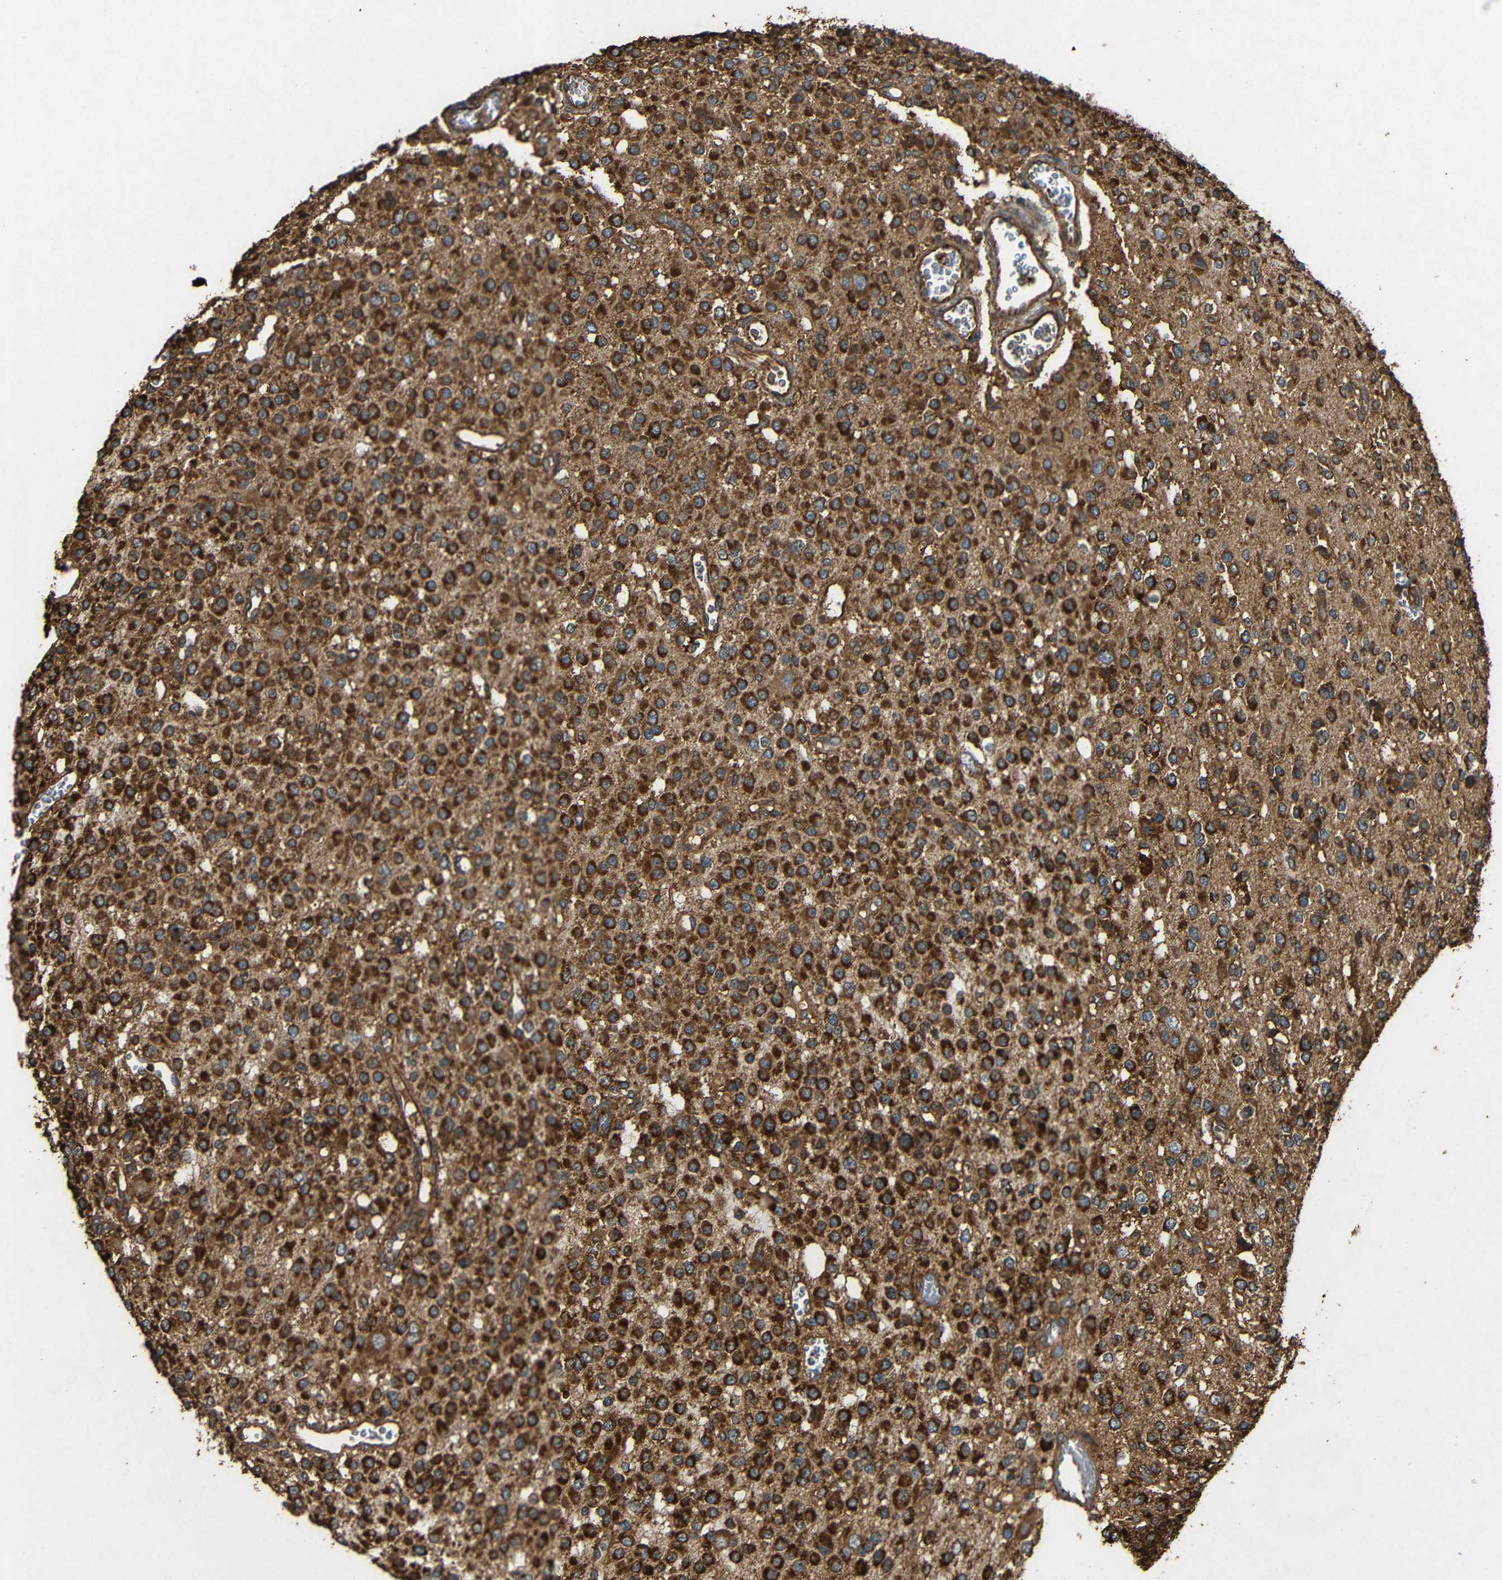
{"staining": {"intensity": "strong", "quantity": ">75%", "location": "cytoplasmic/membranous"}, "tissue": "glioma", "cell_type": "Tumor cells", "image_type": "cancer", "snomed": [{"axis": "morphology", "description": "Glioma, malignant, Low grade"}, {"axis": "topography", "description": "Brain"}], "caption": "Immunohistochemical staining of malignant glioma (low-grade) reveals high levels of strong cytoplasmic/membranous protein positivity in approximately >75% of tumor cells.", "gene": "EIF2S1", "patient": {"sex": "male", "age": 38}}